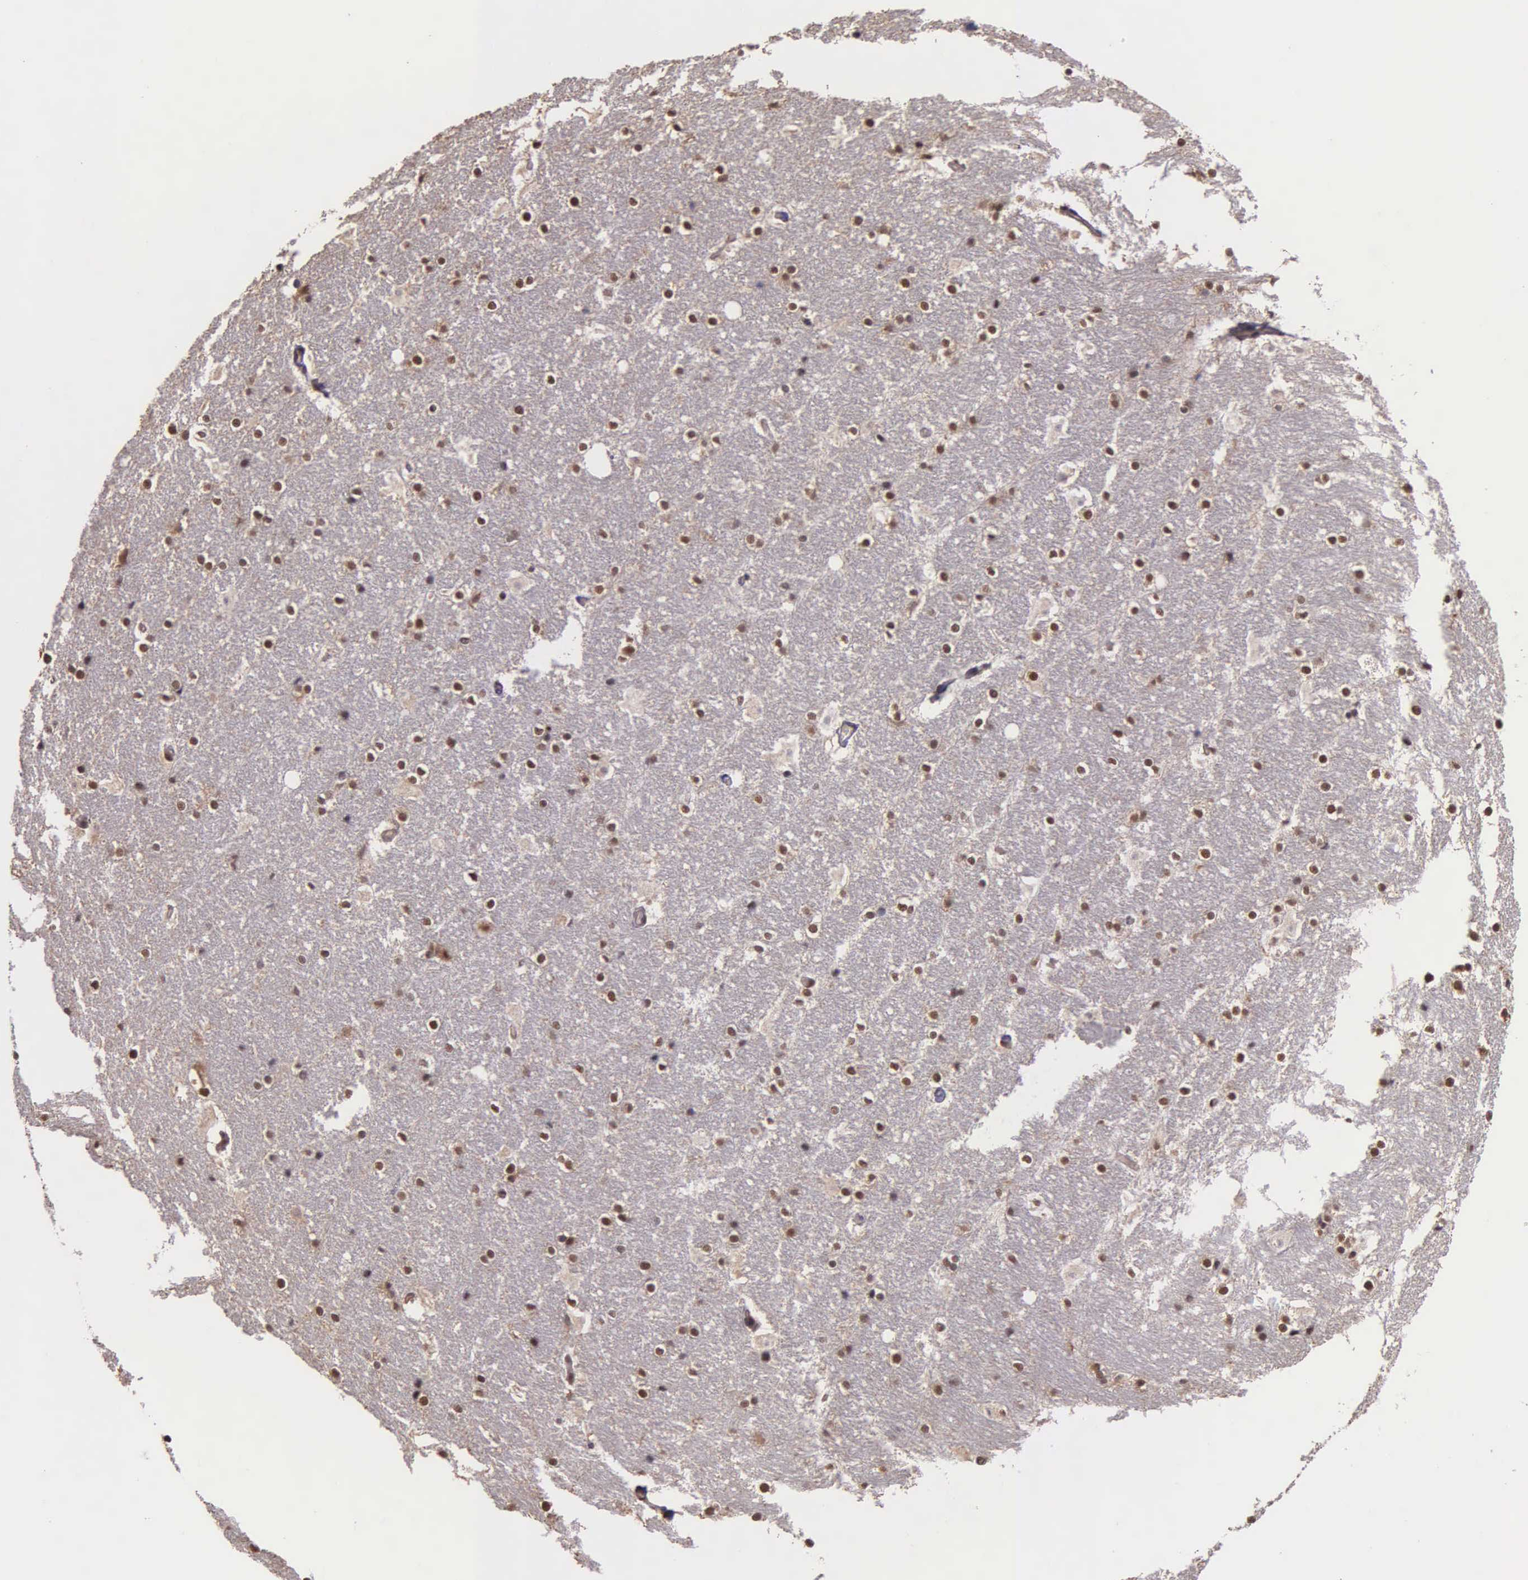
{"staining": {"intensity": "weak", "quantity": ">75%", "location": "nuclear"}, "tissue": "hippocampus", "cell_type": "Glial cells", "image_type": "normal", "snomed": [{"axis": "morphology", "description": "Normal tissue, NOS"}, {"axis": "topography", "description": "Hippocampus"}], "caption": "Immunohistochemistry photomicrograph of unremarkable hippocampus stained for a protein (brown), which reveals low levels of weak nuclear staining in approximately >75% of glial cells.", "gene": "PSMC1", "patient": {"sex": "female", "age": 19}}